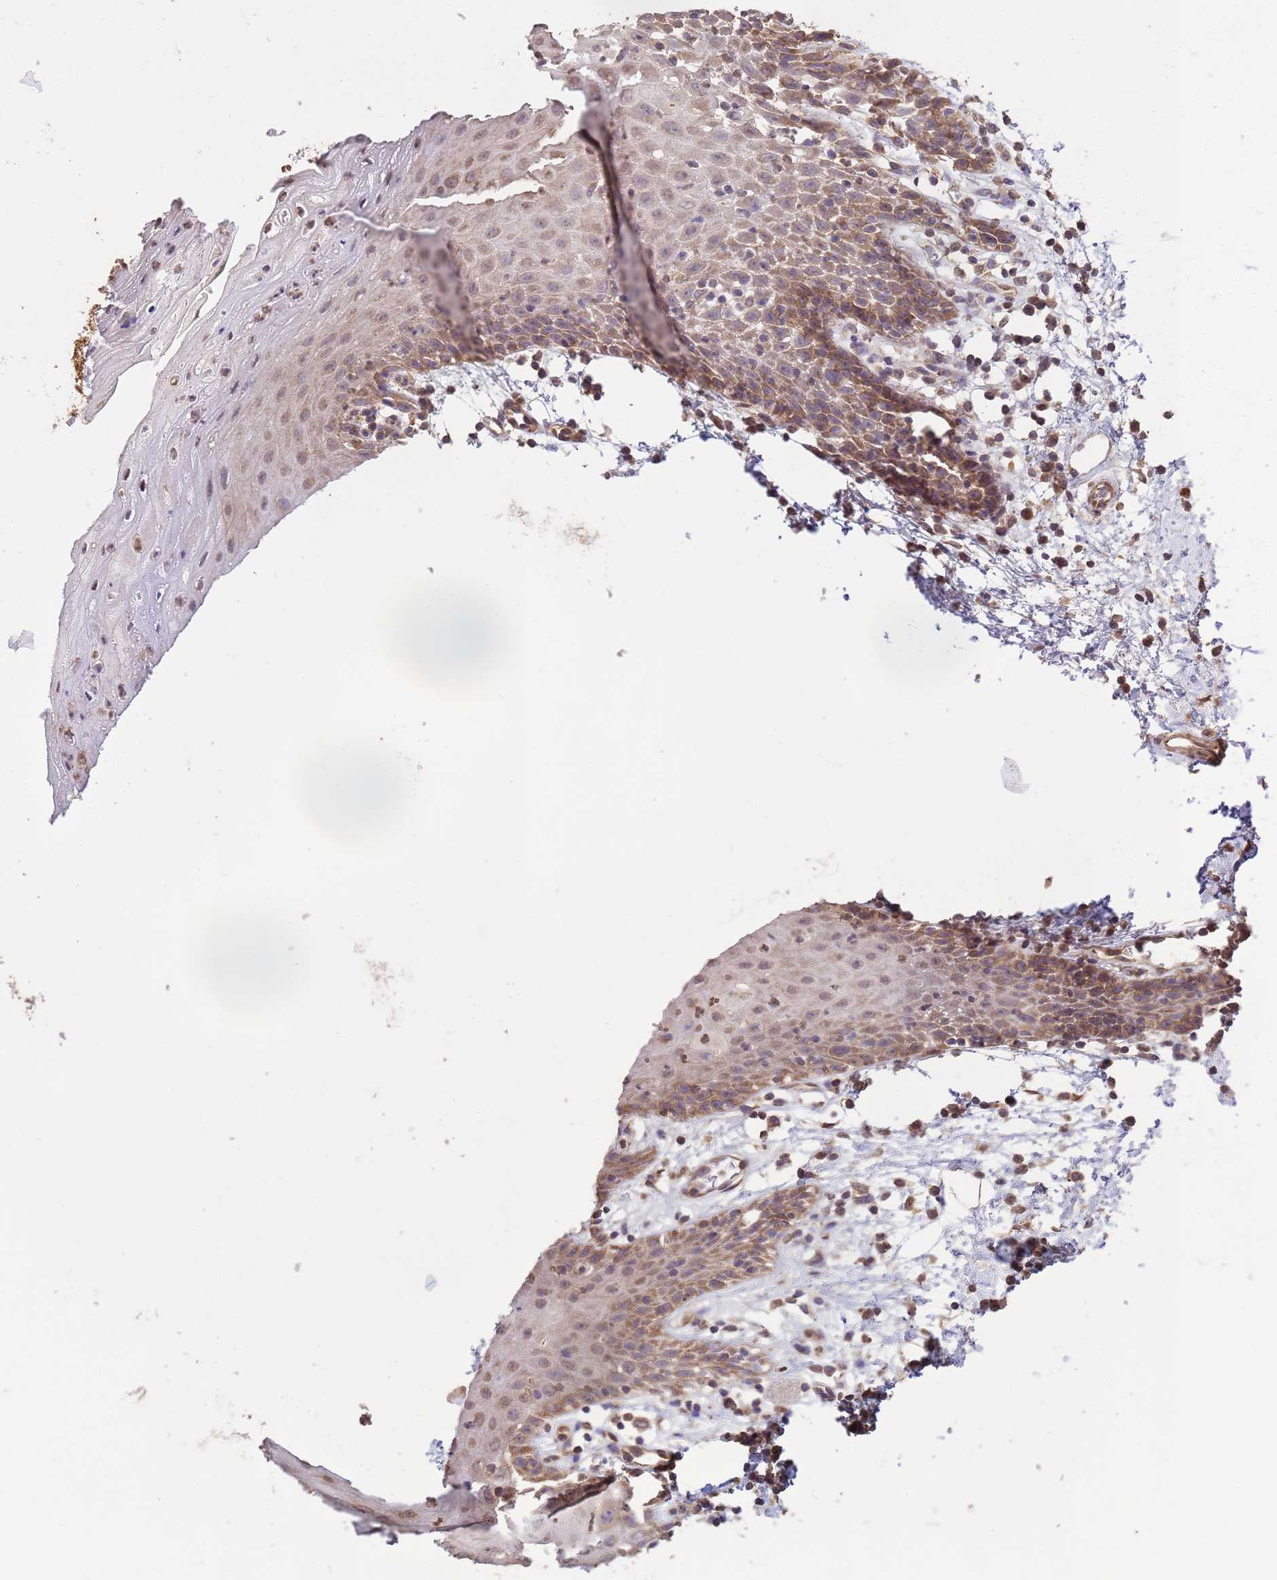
{"staining": {"intensity": "moderate", "quantity": "25%-75%", "location": "cytoplasmic/membranous"}, "tissue": "oral mucosa", "cell_type": "Squamous epithelial cells", "image_type": "normal", "snomed": [{"axis": "morphology", "description": "Normal tissue, NOS"}, {"axis": "topography", "description": "Oral tissue"}, {"axis": "topography", "description": "Tounge, NOS"}], "caption": "The photomicrograph reveals a brown stain indicating the presence of a protein in the cytoplasmic/membranous of squamous epithelial cells in oral mucosa. (DAB (3,3'-diaminobenzidine) = brown stain, brightfield microscopy at high magnification).", "gene": "P2RX7", "patient": {"sex": "female", "age": 59}}